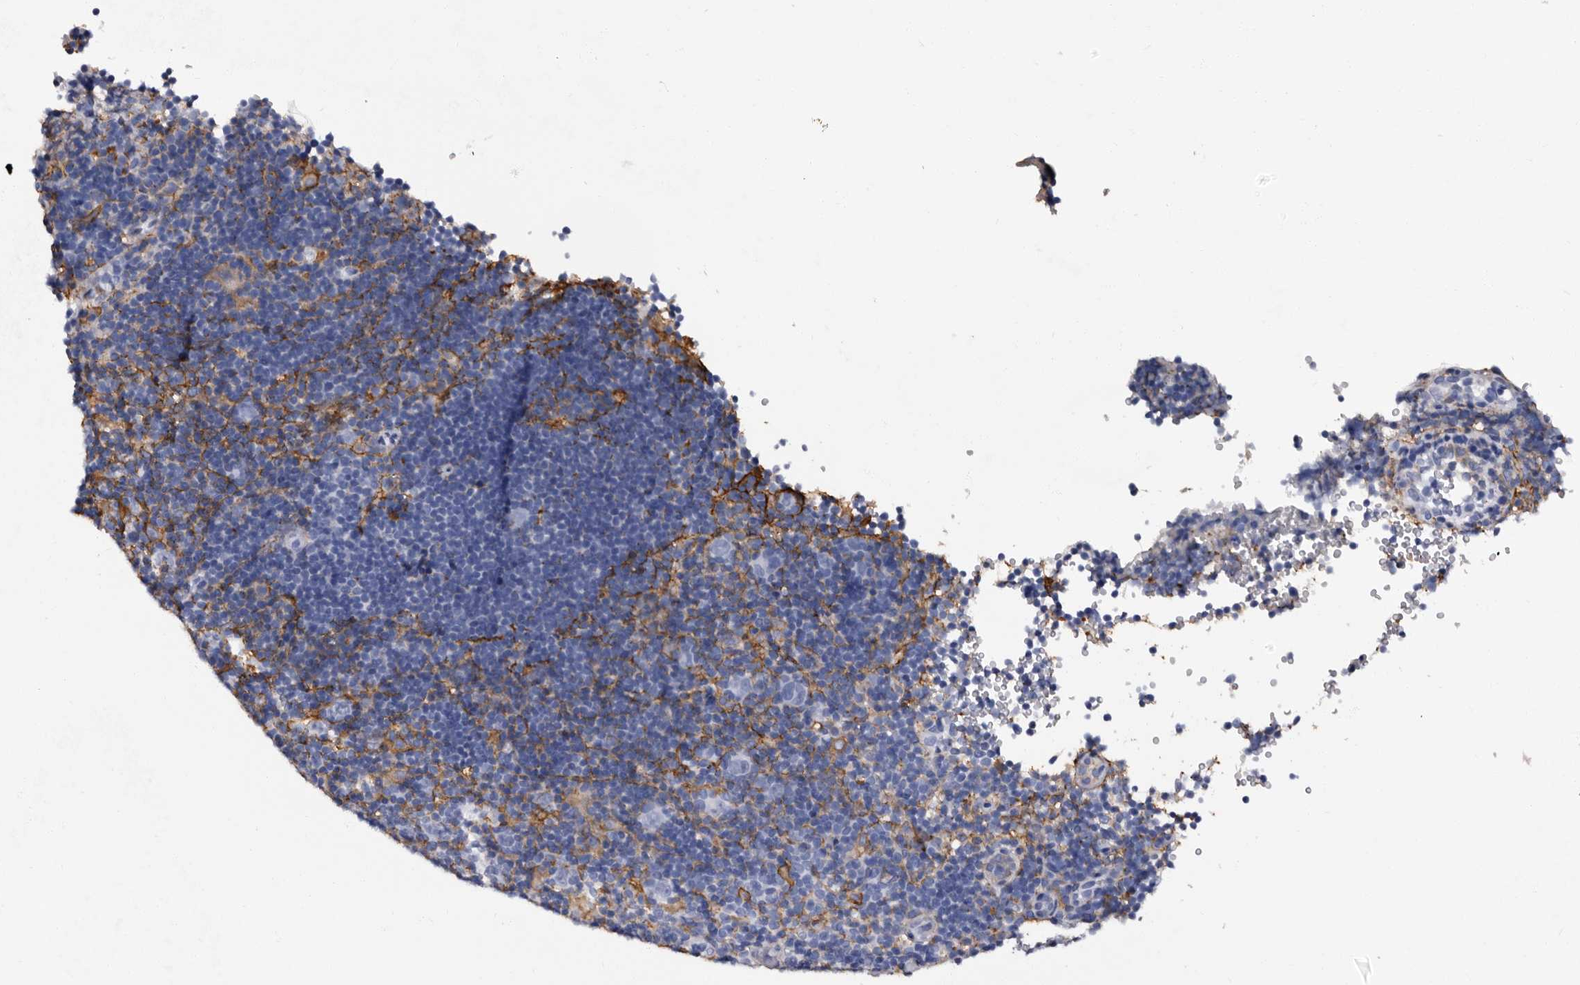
{"staining": {"intensity": "negative", "quantity": "none", "location": "none"}, "tissue": "lymphoma", "cell_type": "Tumor cells", "image_type": "cancer", "snomed": [{"axis": "morphology", "description": "Hodgkin's disease, NOS"}, {"axis": "topography", "description": "Lymph node"}], "caption": "The histopathology image exhibits no significant expression in tumor cells of Hodgkin's disease.", "gene": "EPB41L3", "patient": {"sex": "female", "age": 57}}